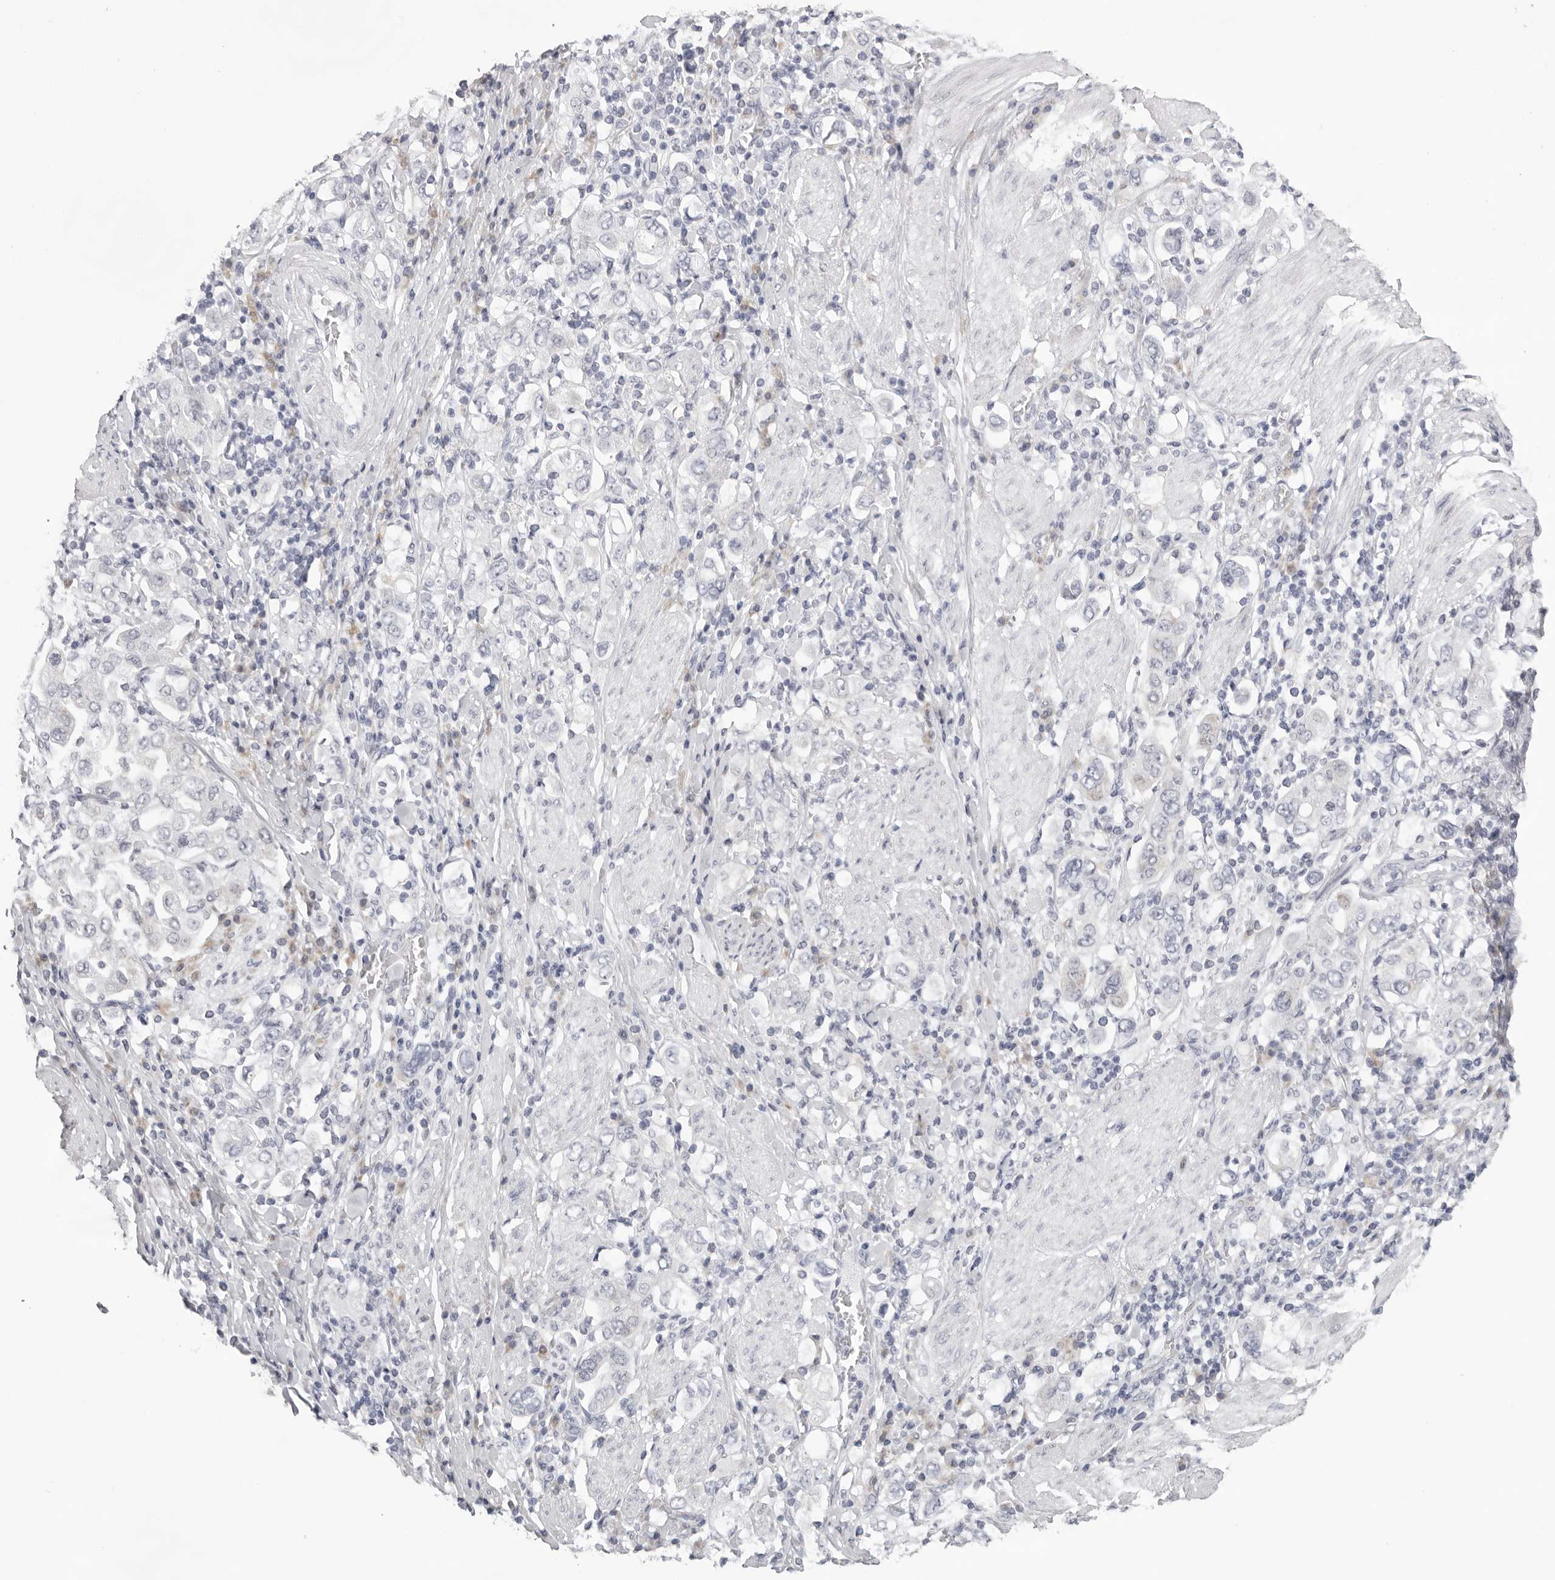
{"staining": {"intensity": "negative", "quantity": "none", "location": "none"}, "tissue": "stomach cancer", "cell_type": "Tumor cells", "image_type": "cancer", "snomed": [{"axis": "morphology", "description": "Adenocarcinoma, NOS"}, {"axis": "topography", "description": "Stomach, upper"}], "caption": "An image of human stomach cancer (adenocarcinoma) is negative for staining in tumor cells.", "gene": "SMIM2", "patient": {"sex": "male", "age": 62}}